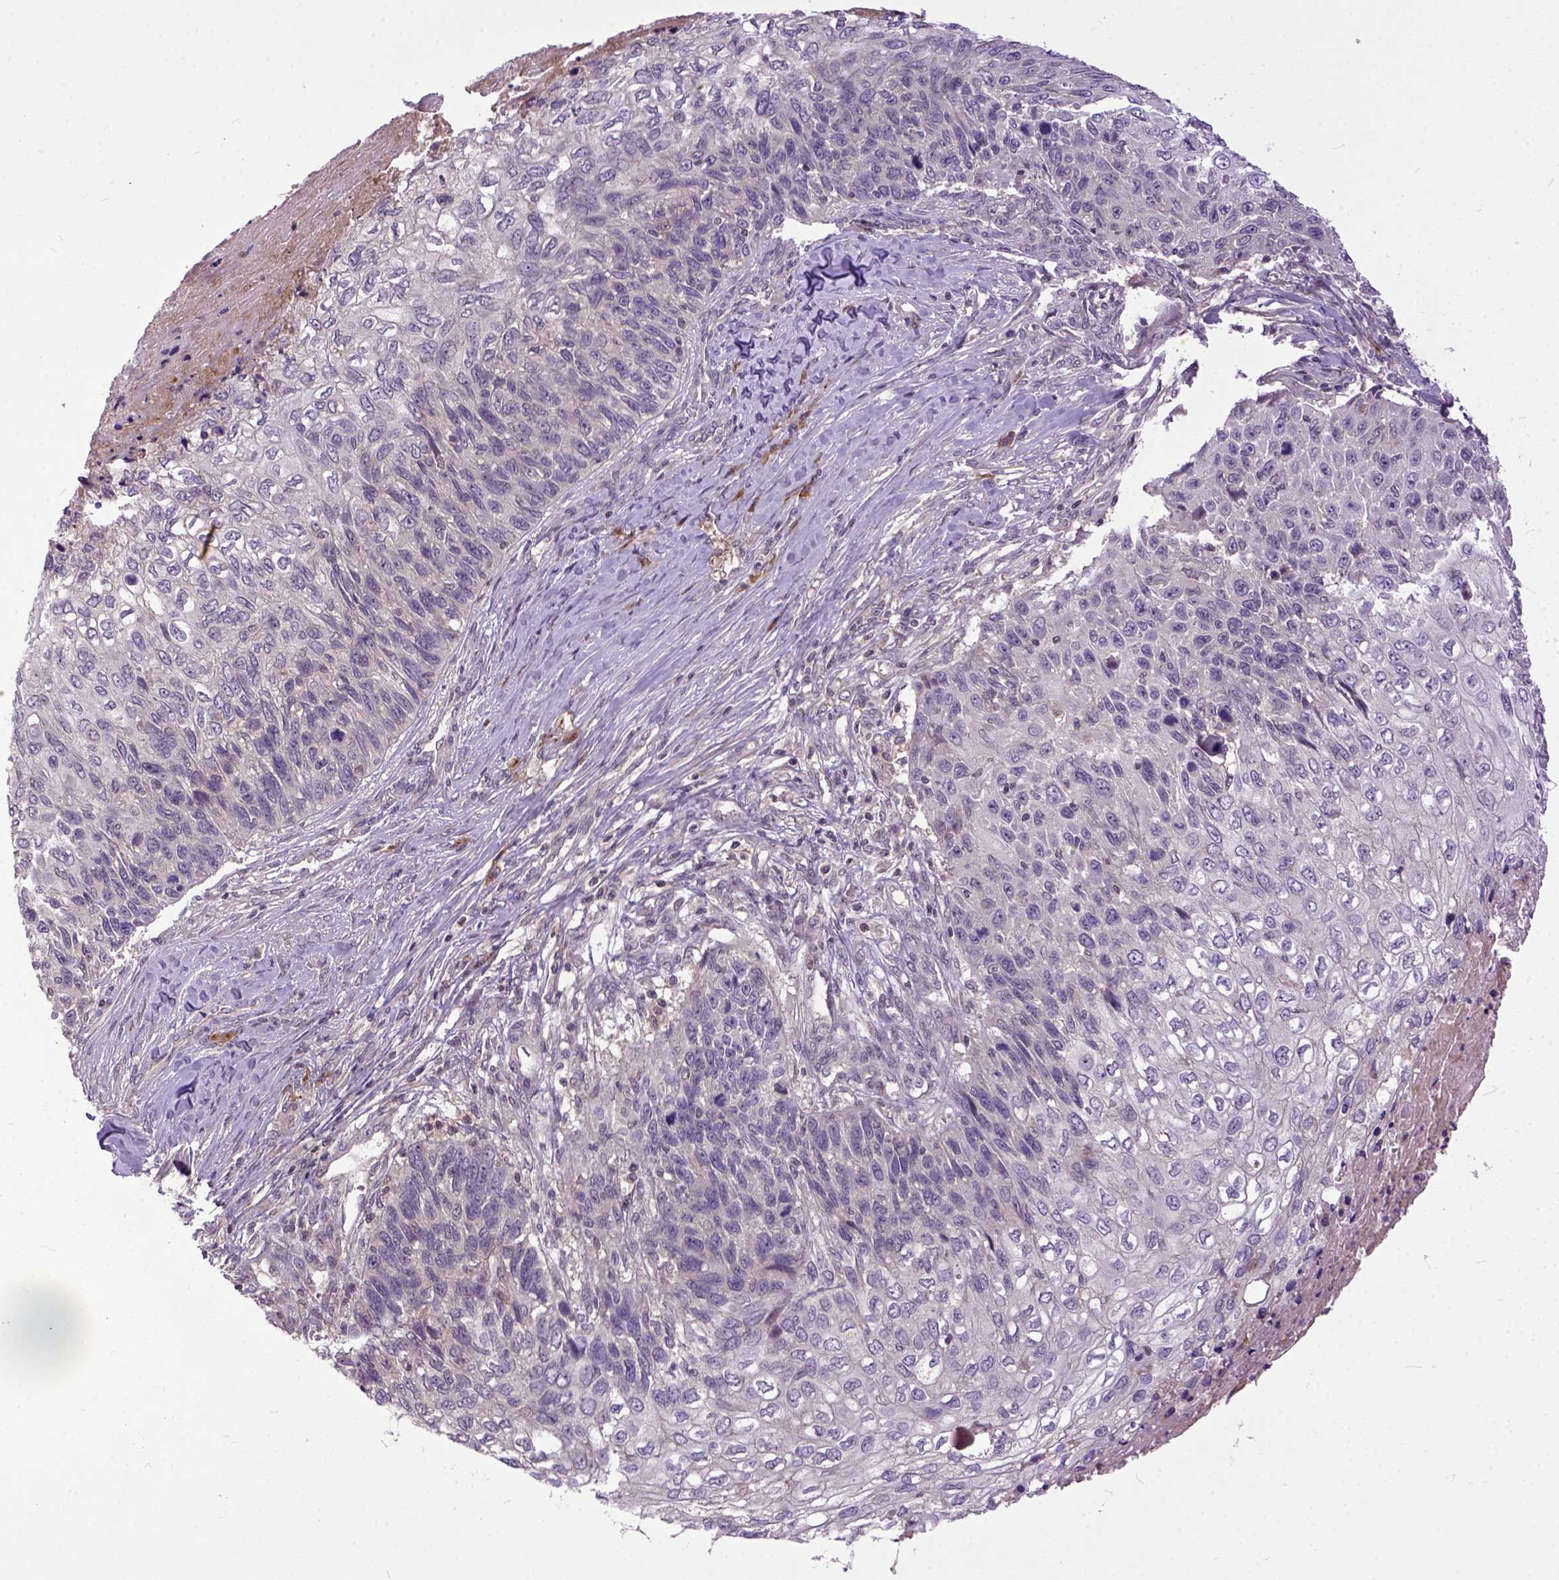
{"staining": {"intensity": "negative", "quantity": "none", "location": "none"}, "tissue": "skin cancer", "cell_type": "Tumor cells", "image_type": "cancer", "snomed": [{"axis": "morphology", "description": "Squamous cell carcinoma, NOS"}, {"axis": "topography", "description": "Skin"}], "caption": "This is a image of IHC staining of squamous cell carcinoma (skin), which shows no expression in tumor cells.", "gene": "CPNE1", "patient": {"sex": "male", "age": 92}}